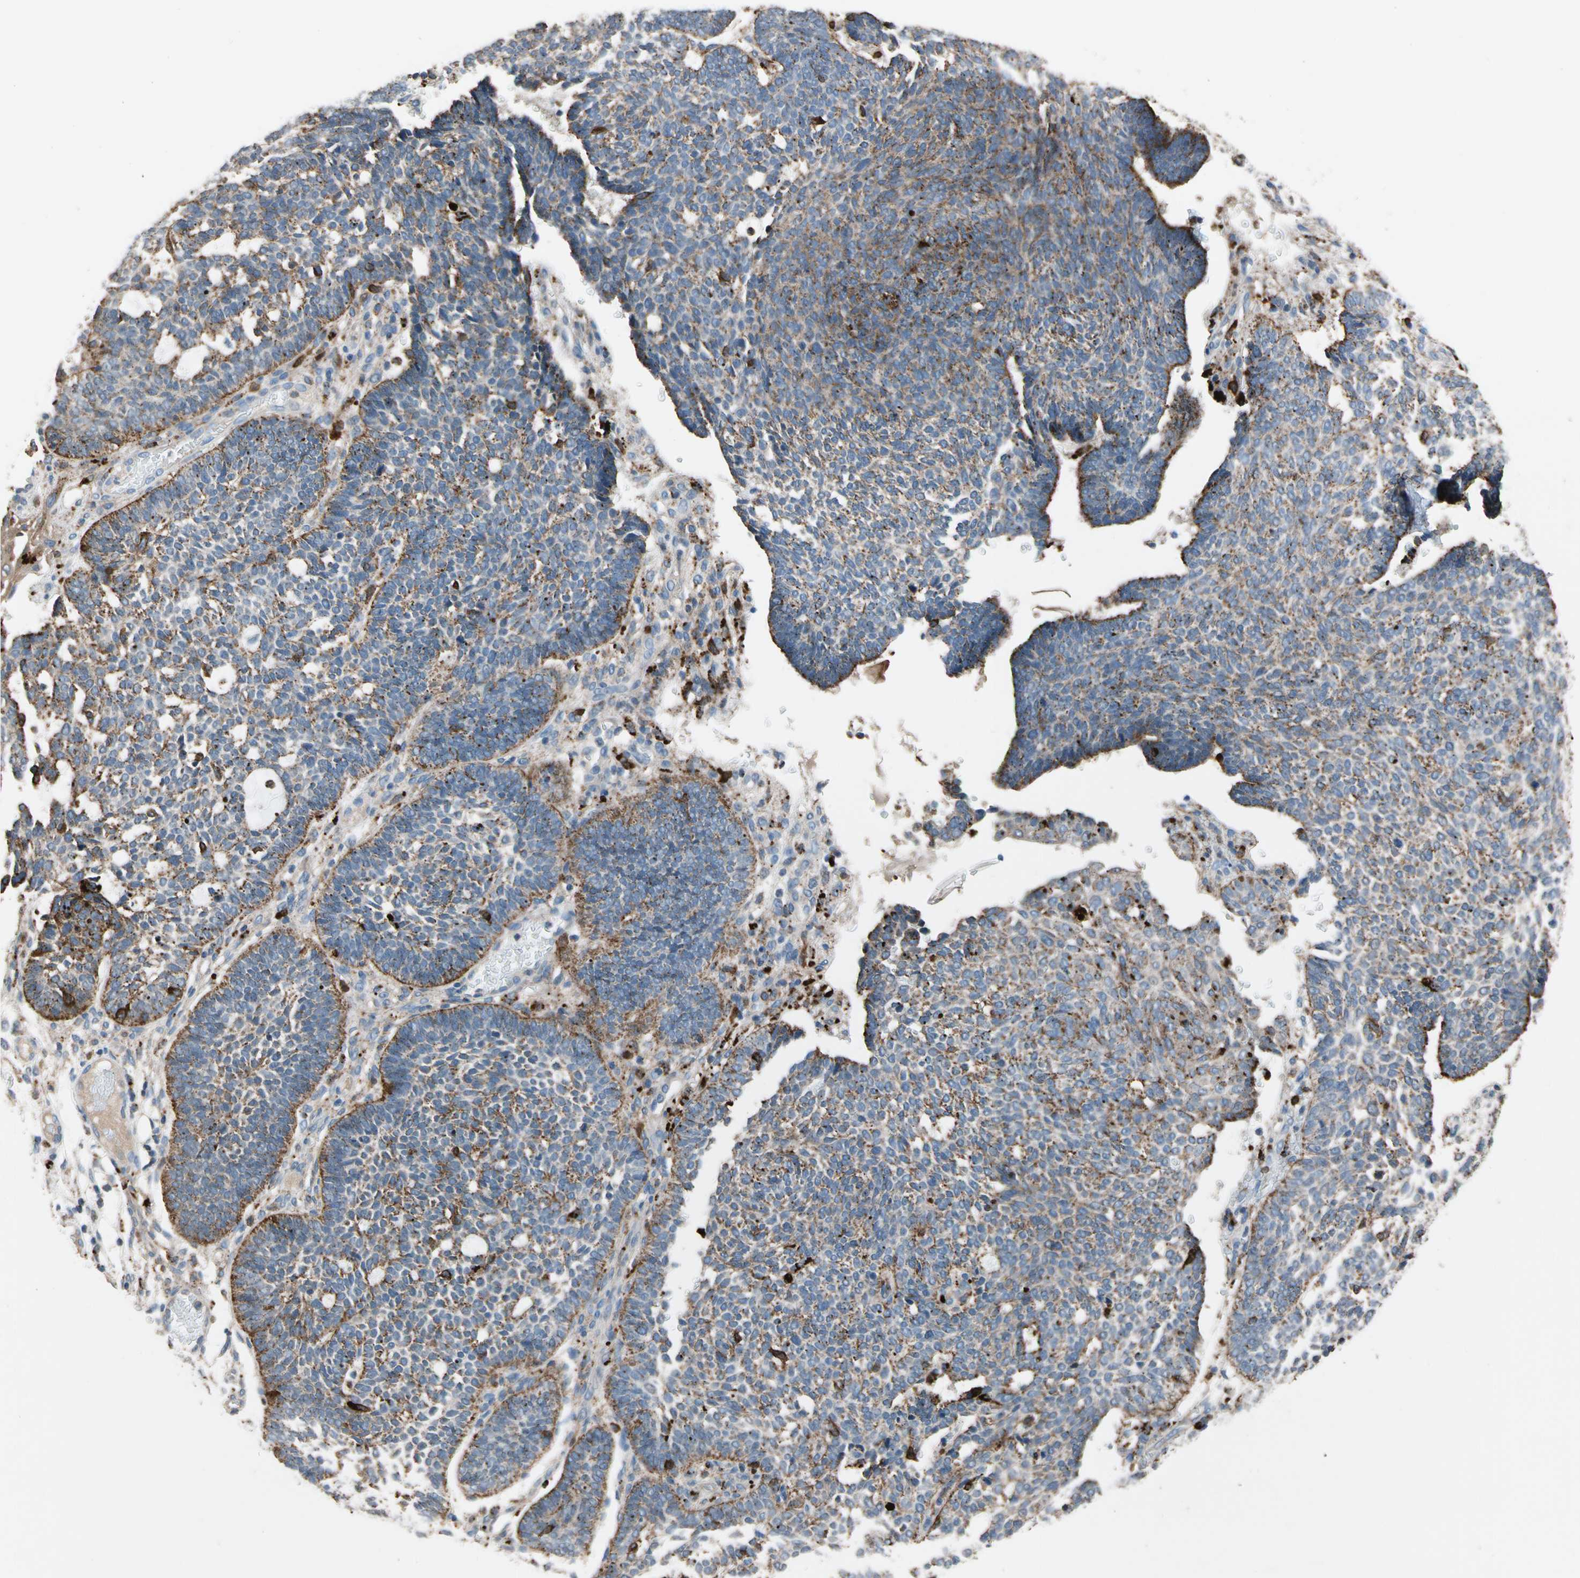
{"staining": {"intensity": "moderate", "quantity": ">75%", "location": "cytoplasmic/membranous"}, "tissue": "skin cancer", "cell_type": "Tumor cells", "image_type": "cancer", "snomed": [{"axis": "morphology", "description": "Normal tissue, NOS"}, {"axis": "morphology", "description": "Basal cell carcinoma"}, {"axis": "topography", "description": "Skin"}], "caption": "Immunohistochemistry (IHC) (DAB) staining of human skin basal cell carcinoma exhibits moderate cytoplasmic/membranous protein positivity in about >75% of tumor cells.", "gene": "GM2A", "patient": {"sex": "male", "age": 87}}